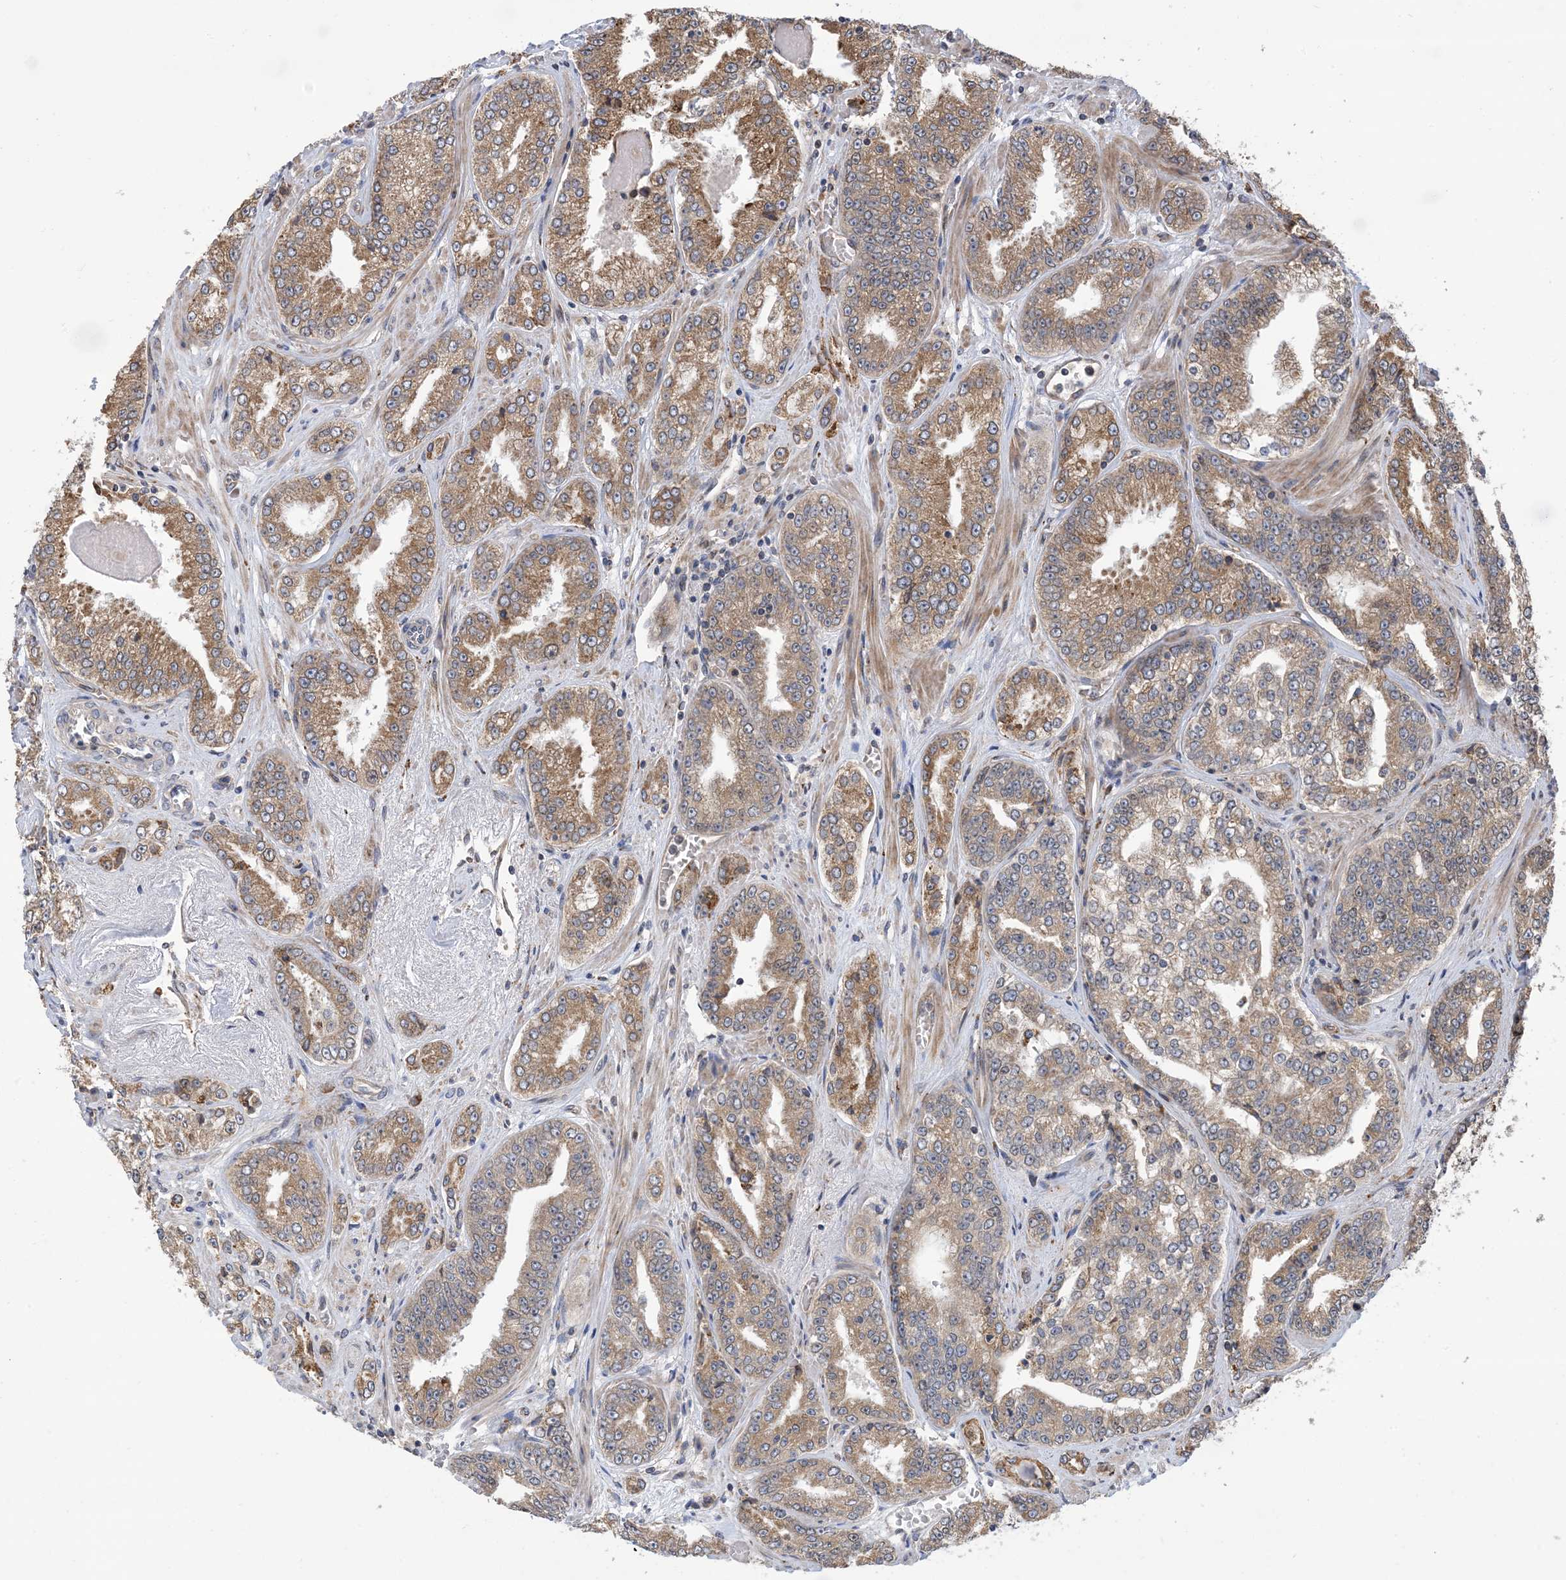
{"staining": {"intensity": "moderate", "quantity": ">75%", "location": "cytoplasmic/membranous"}, "tissue": "prostate cancer", "cell_type": "Tumor cells", "image_type": "cancer", "snomed": [{"axis": "morphology", "description": "Adenocarcinoma, High grade"}, {"axis": "topography", "description": "Prostate"}], "caption": "High-magnification brightfield microscopy of adenocarcinoma (high-grade) (prostate) stained with DAB (brown) and counterstained with hematoxylin (blue). tumor cells exhibit moderate cytoplasmic/membranous expression is seen in approximately>75% of cells. The protein is shown in brown color, while the nuclei are stained blue.", "gene": "CLEC16A", "patient": {"sex": "male", "age": 71}}